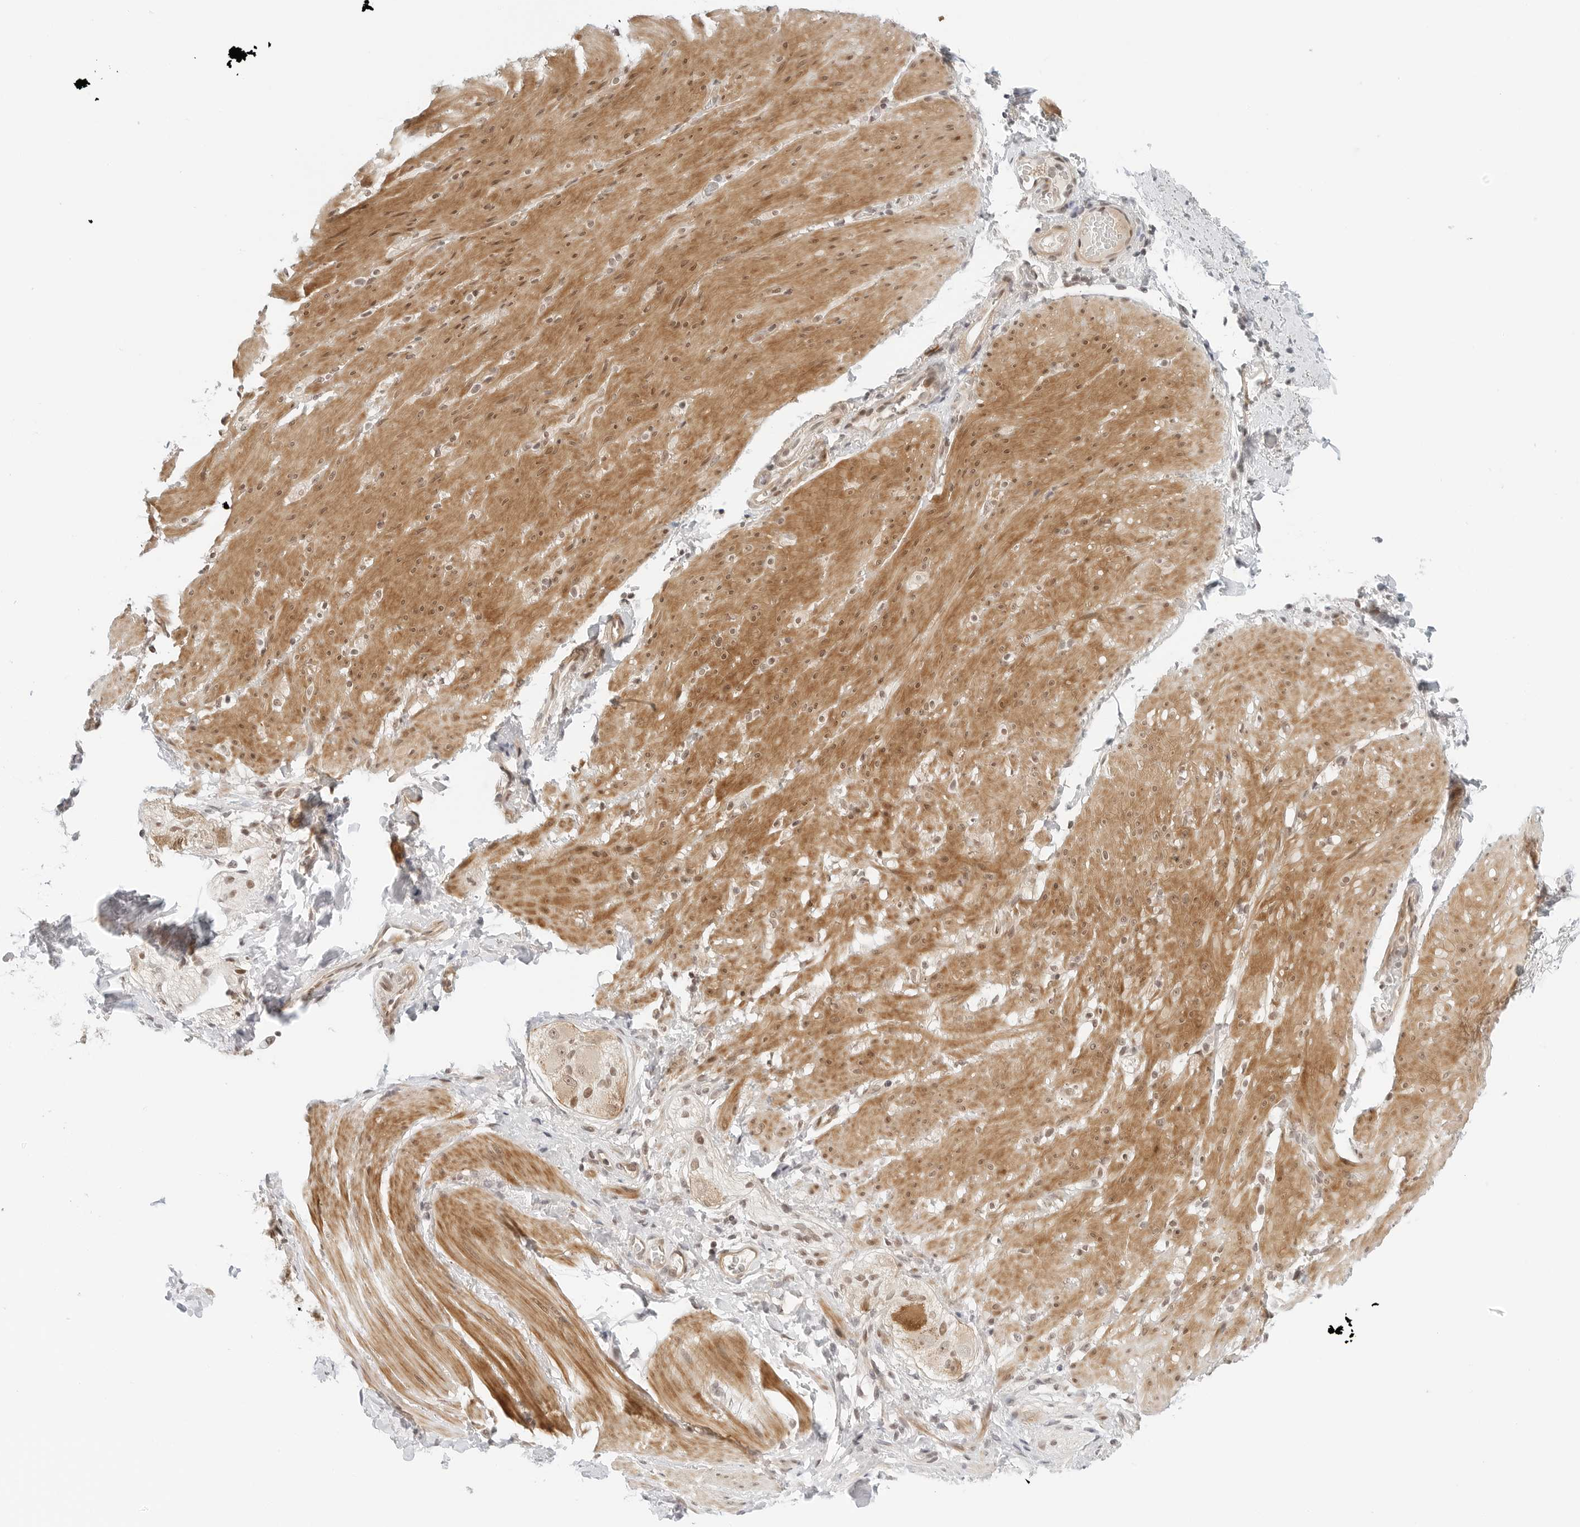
{"staining": {"intensity": "moderate", "quantity": "25%-75%", "location": "cytoplasmic/membranous,nuclear"}, "tissue": "smooth muscle", "cell_type": "Smooth muscle cells", "image_type": "normal", "snomed": [{"axis": "morphology", "description": "Normal tissue, NOS"}, {"axis": "topography", "description": "Smooth muscle"}, {"axis": "topography", "description": "Small intestine"}], "caption": "About 25%-75% of smooth muscle cells in normal human smooth muscle display moderate cytoplasmic/membranous,nuclear protein staining as visualized by brown immunohistochemical staining.", "gene": "NEO1", "patient": {"sex": "female", "age": 84}}